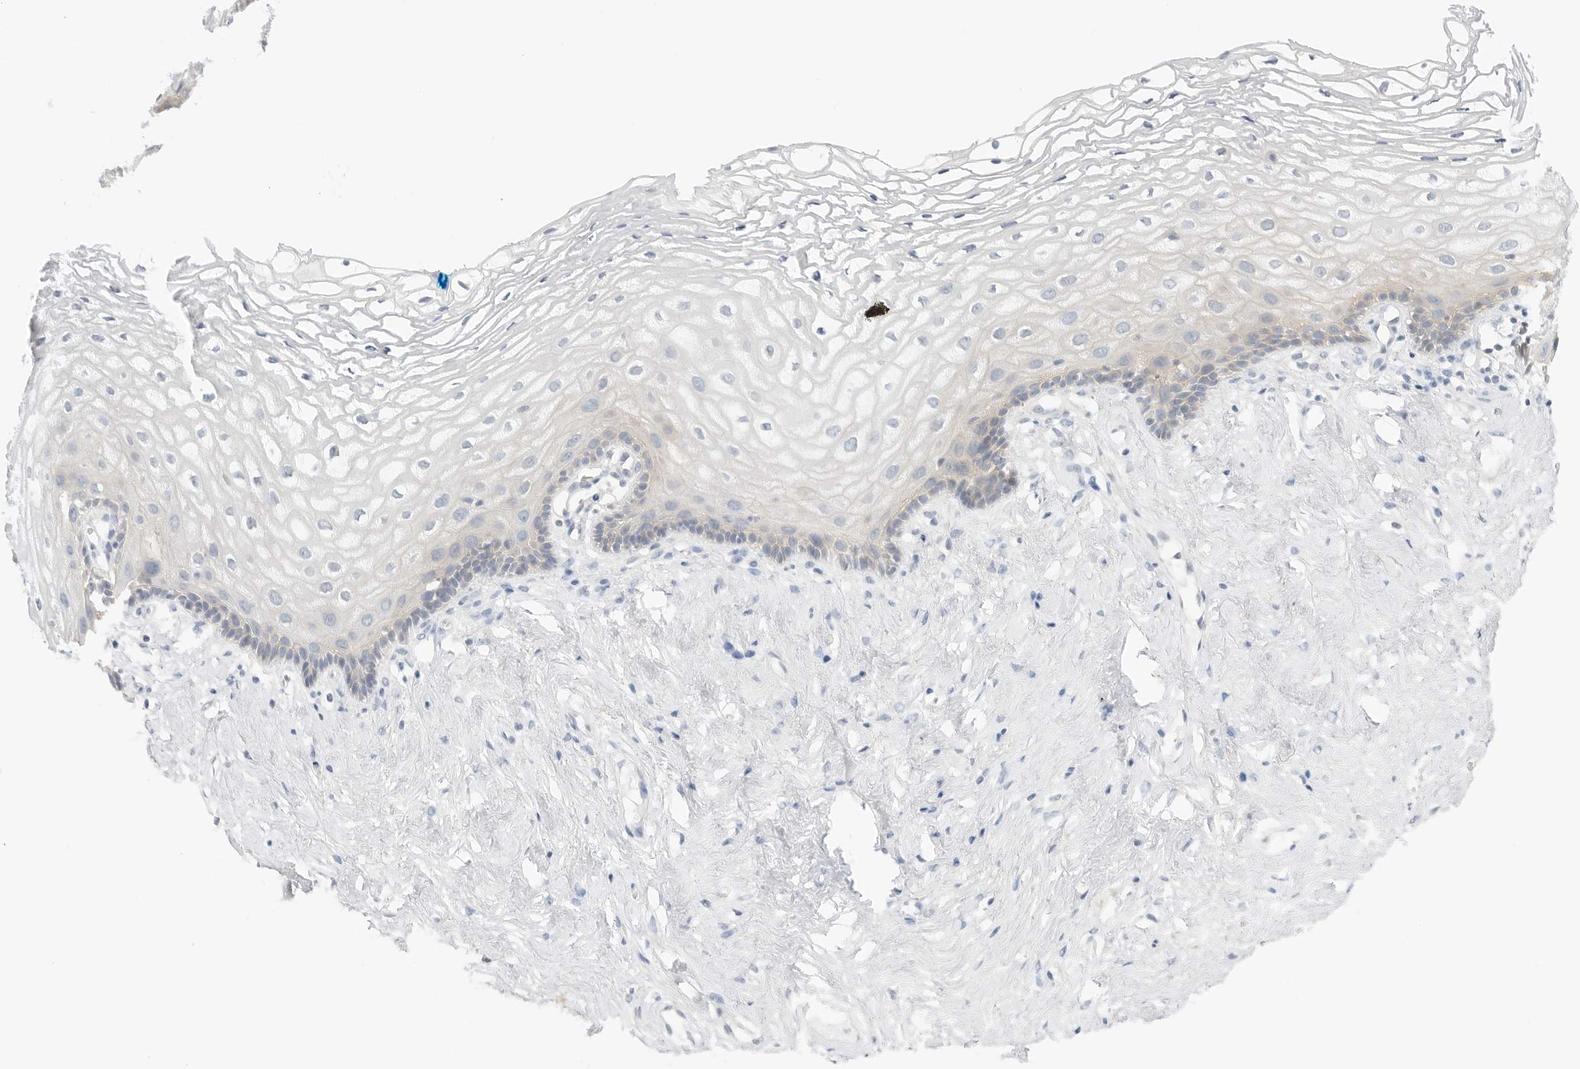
{"staining": {"intensity": "weak", "quantity": "<25%", "location": "cytoplasmic/membranous"}, "tissue": "vagina", "cell_type": "Squamous epithelial cells", "image_type": "normal", "snomed": [{"axis": "morphology", "description": "Normal tissue, NOS"}, {"axis": "morphology", "description": "Adenocarcinoma, NOS"}, {"axis": "topography", "description": "Rectum"}, {"axis": "topography", "description": "Vagina"}], "caption": "High magnification brightfield microscopy of benign vagina stained with DAB (3,3'-diaminobenzidine) (brown) and counterstained with hematoxylin (blue): squamous epithelial cells show no significant positivity.", "gene": "IQCC", "patient": {"sex": "female", "age": 71}}